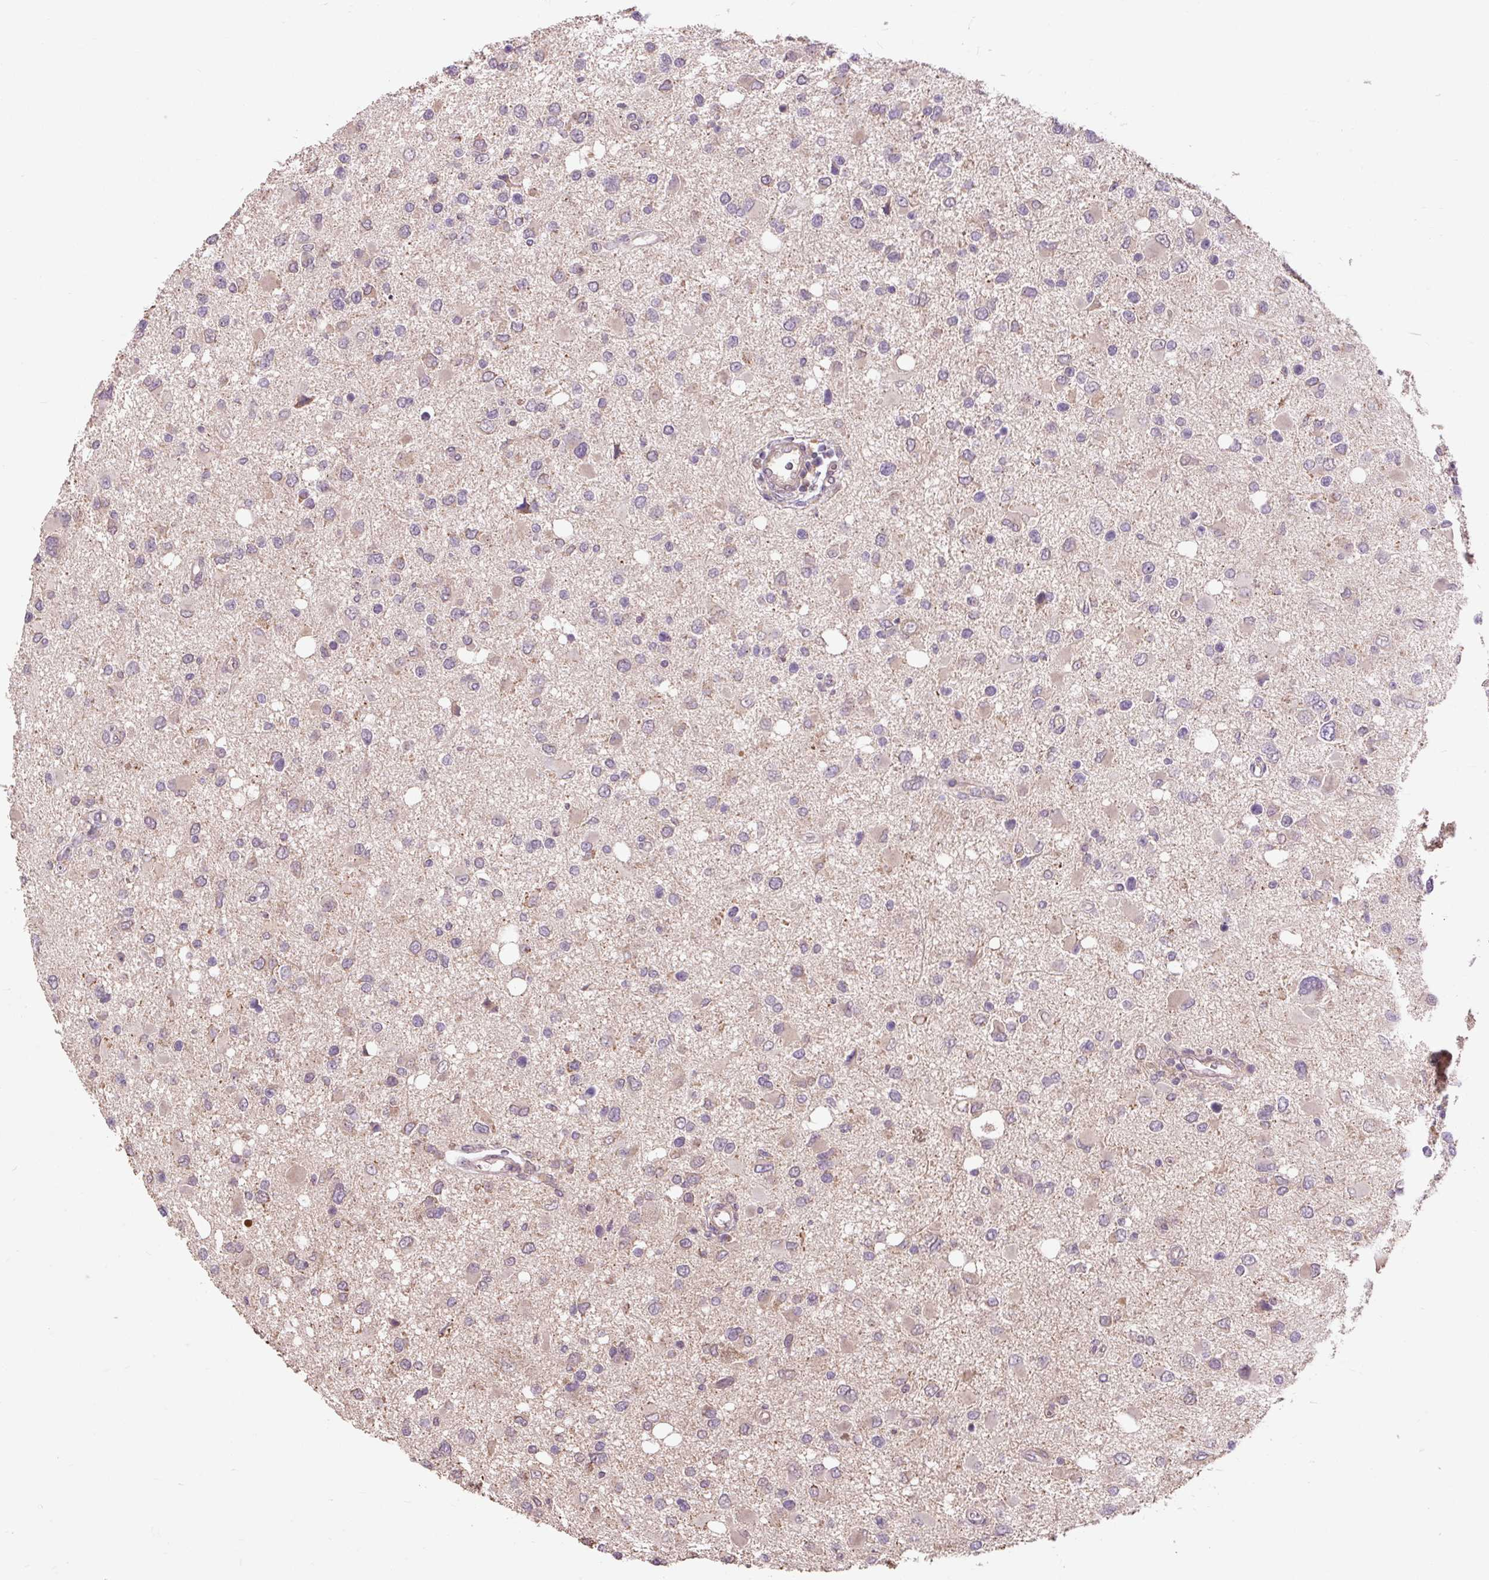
{"staining": {"intensity": "weak", "quantity": "<25%", "location": "cytoplasmic/membranous"}, "tissue": "glioma", "cell_type": "Tumor cells", "image_type": "cancer", "snomed": [{"axis": "morphology", "description": "Glioma, malignant, High grade"}, {"axis": "topography", "description": "Brain"}], "caption": "DAB immunohistochemical staining of human glioma exhibits no significant expression in tumor cells. Brightfield microscopy of IHC stained with DAB (3,3'-diaminobenzidine) (brown) and hematoxylin (blue), captured at high magnification.", "gene": "PRIMPOL", "patient": {"sex": "male", "age": 53}}